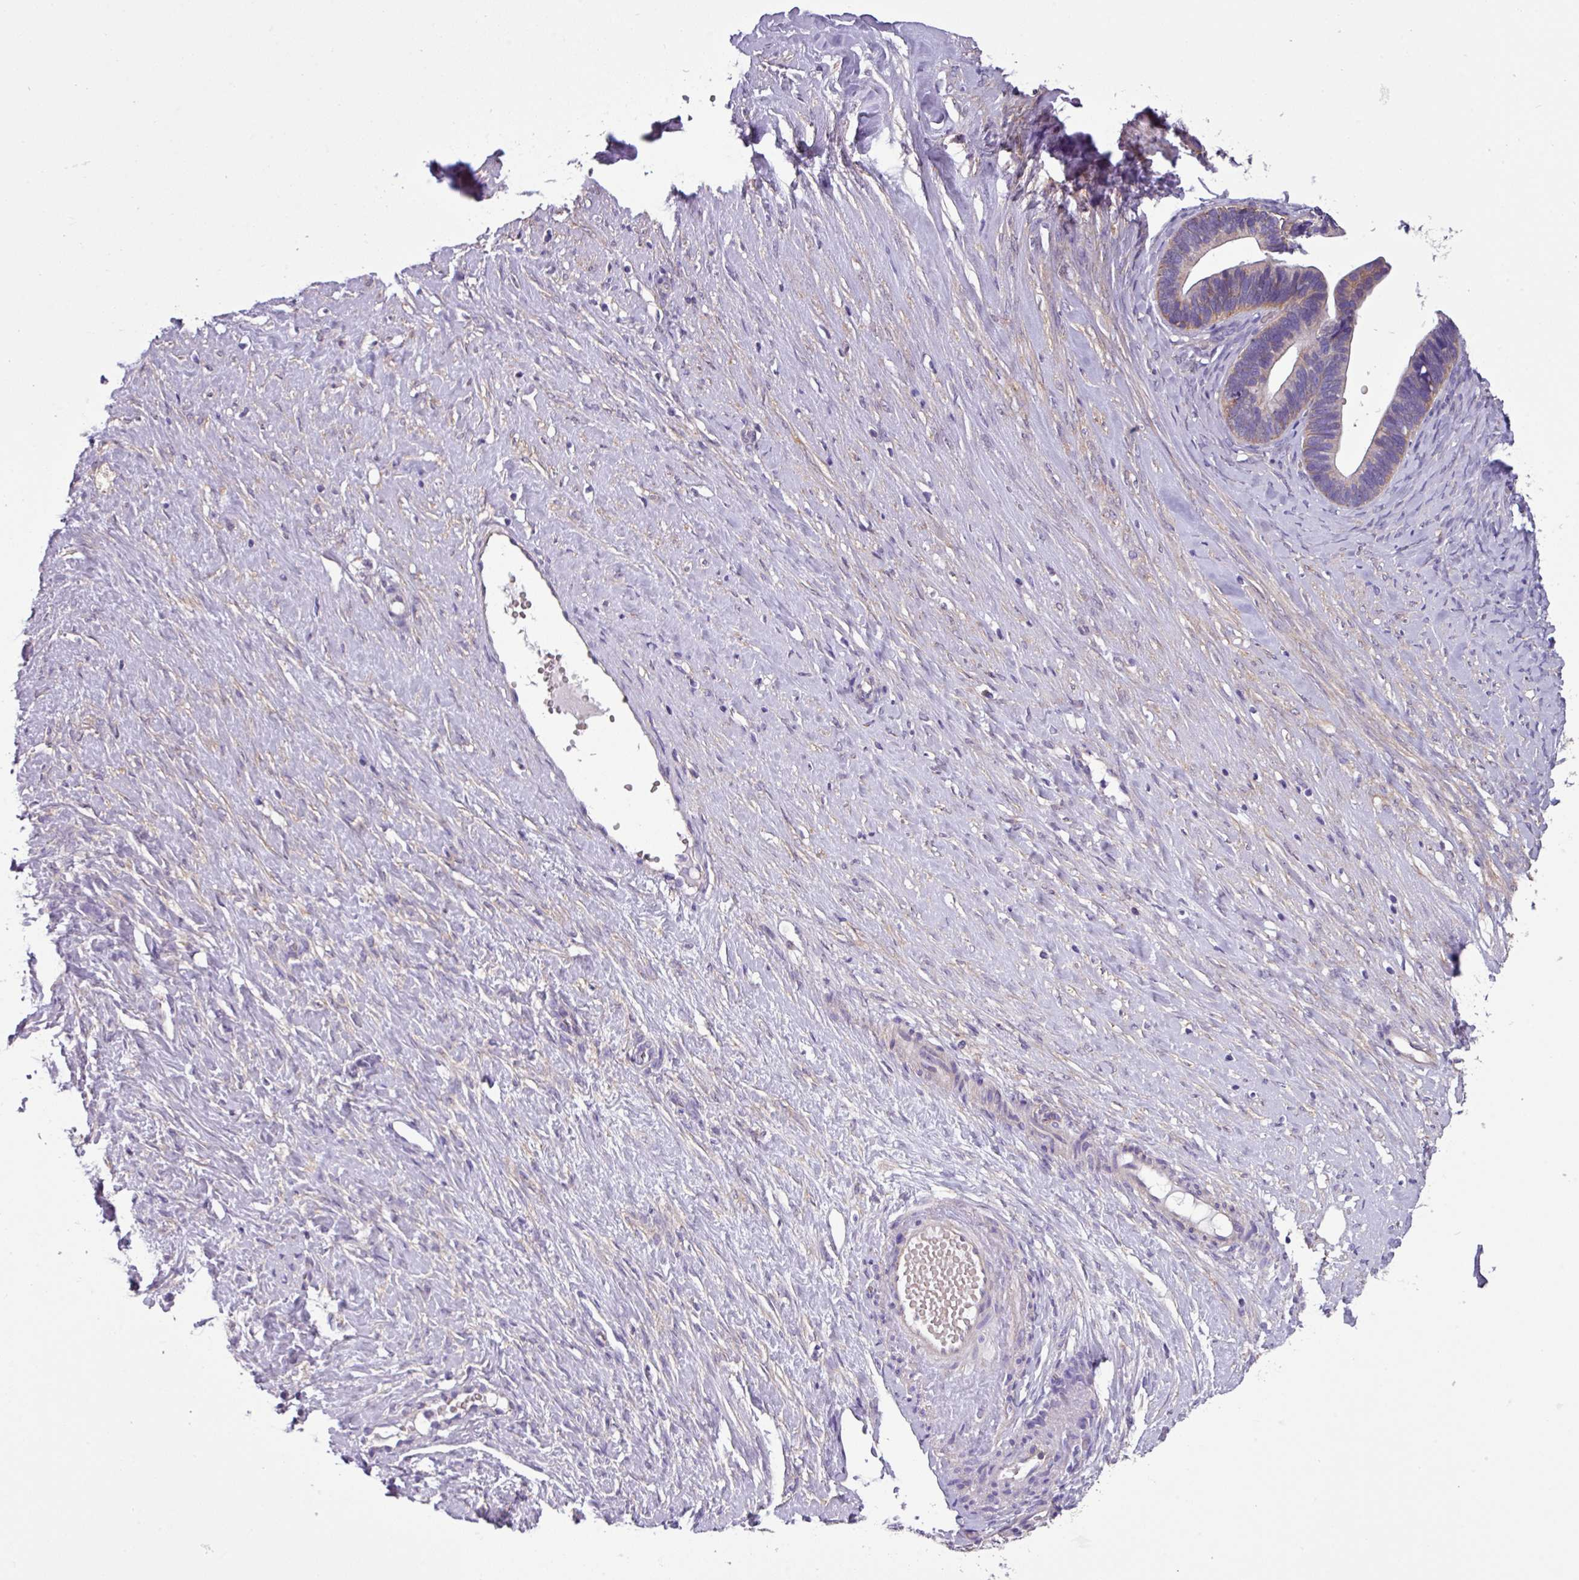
{"staining": {"intensity": "weak", "quantity": "25%-75%", "location": "cytoplasmic/membranous"}, "tissue": "ovarian cancer", "cell_type": "Tumor cells", "image_type": "cancer", "snomed": [{"axis": "morphology", "description": "Cystadenocarcinoma, serous, NOS"}, {"axis": "topography", "description": "Ovary"}], "caption": "IHC photomicrograph of neoplastic tissue: ovarian serous cystadenocarcinoma stained using IHC reveals low levels of weak protein expression localized specifically in the cytoplasmic/membranous of tumor cells, appearing as a cytoplasmic/membranous brown color.", "gene": "SLC23A2", "patient": {"sex": "female", "age": 56}}